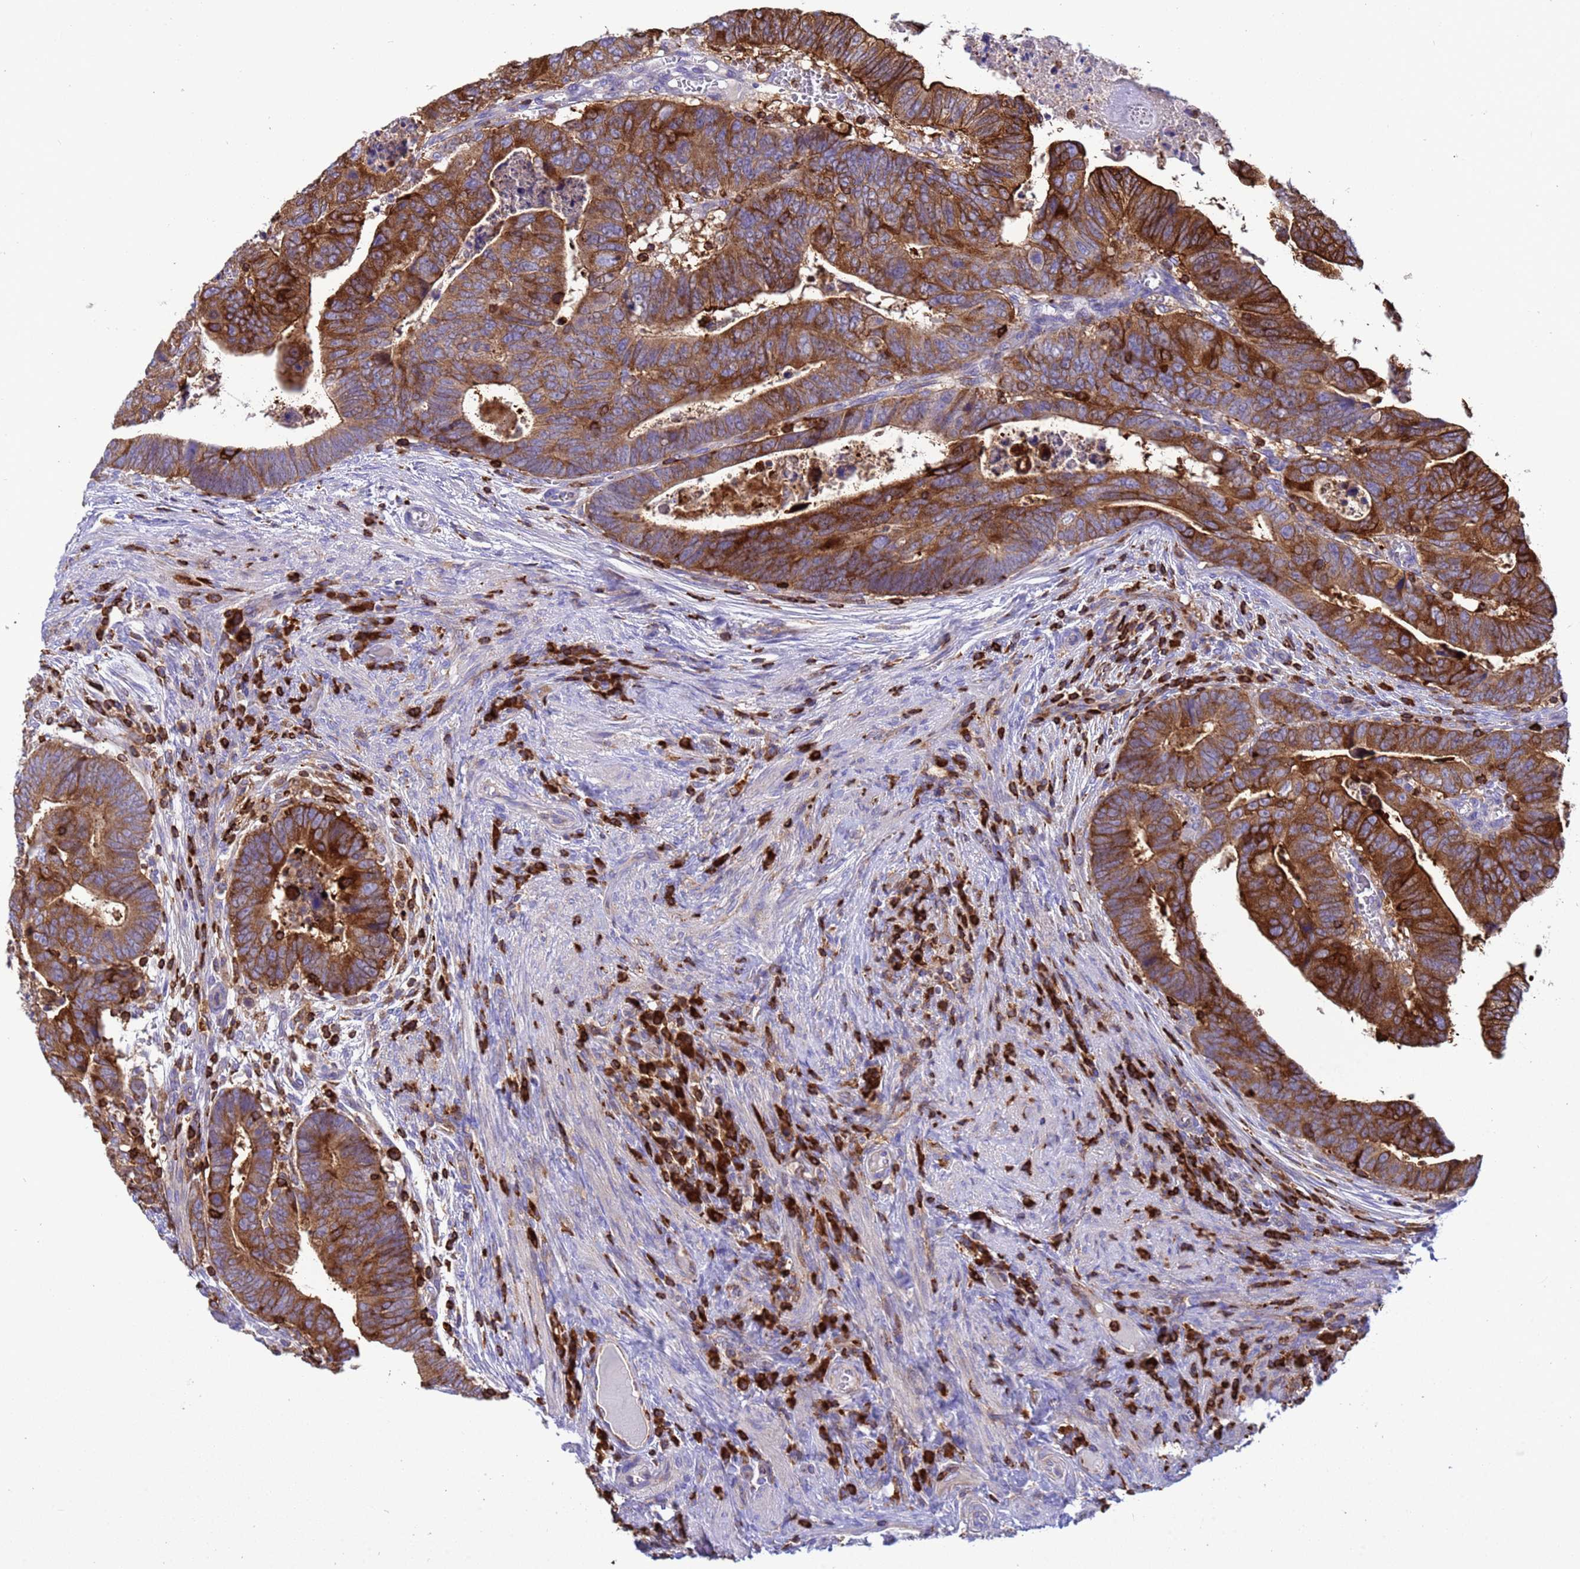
{"staining": {"intensity": "strong", "quantity": ">75%", "location": "cytoplasmic/membranous"}, "tissue": "colorectal cancer", "cell_type": "Tumor cells", "image_type": "cancer", "snomed": [{"axis": "morphology", "description": "Normal tissue, NOS"}, {"axis": "morphology", "description": "Adenocarcinoma, NOS"}, {"axis": "topography", "description": "Rectum"}], "caption": "There is high levels of strong cytoplasmic/membranous expression in tumor cells of colorectal cancer (adenocarcinoma), as demonstrated by immunohistochemical staining (brown color).", "gene": "EZR", "patient": {"sex": "female", "age": 65}}